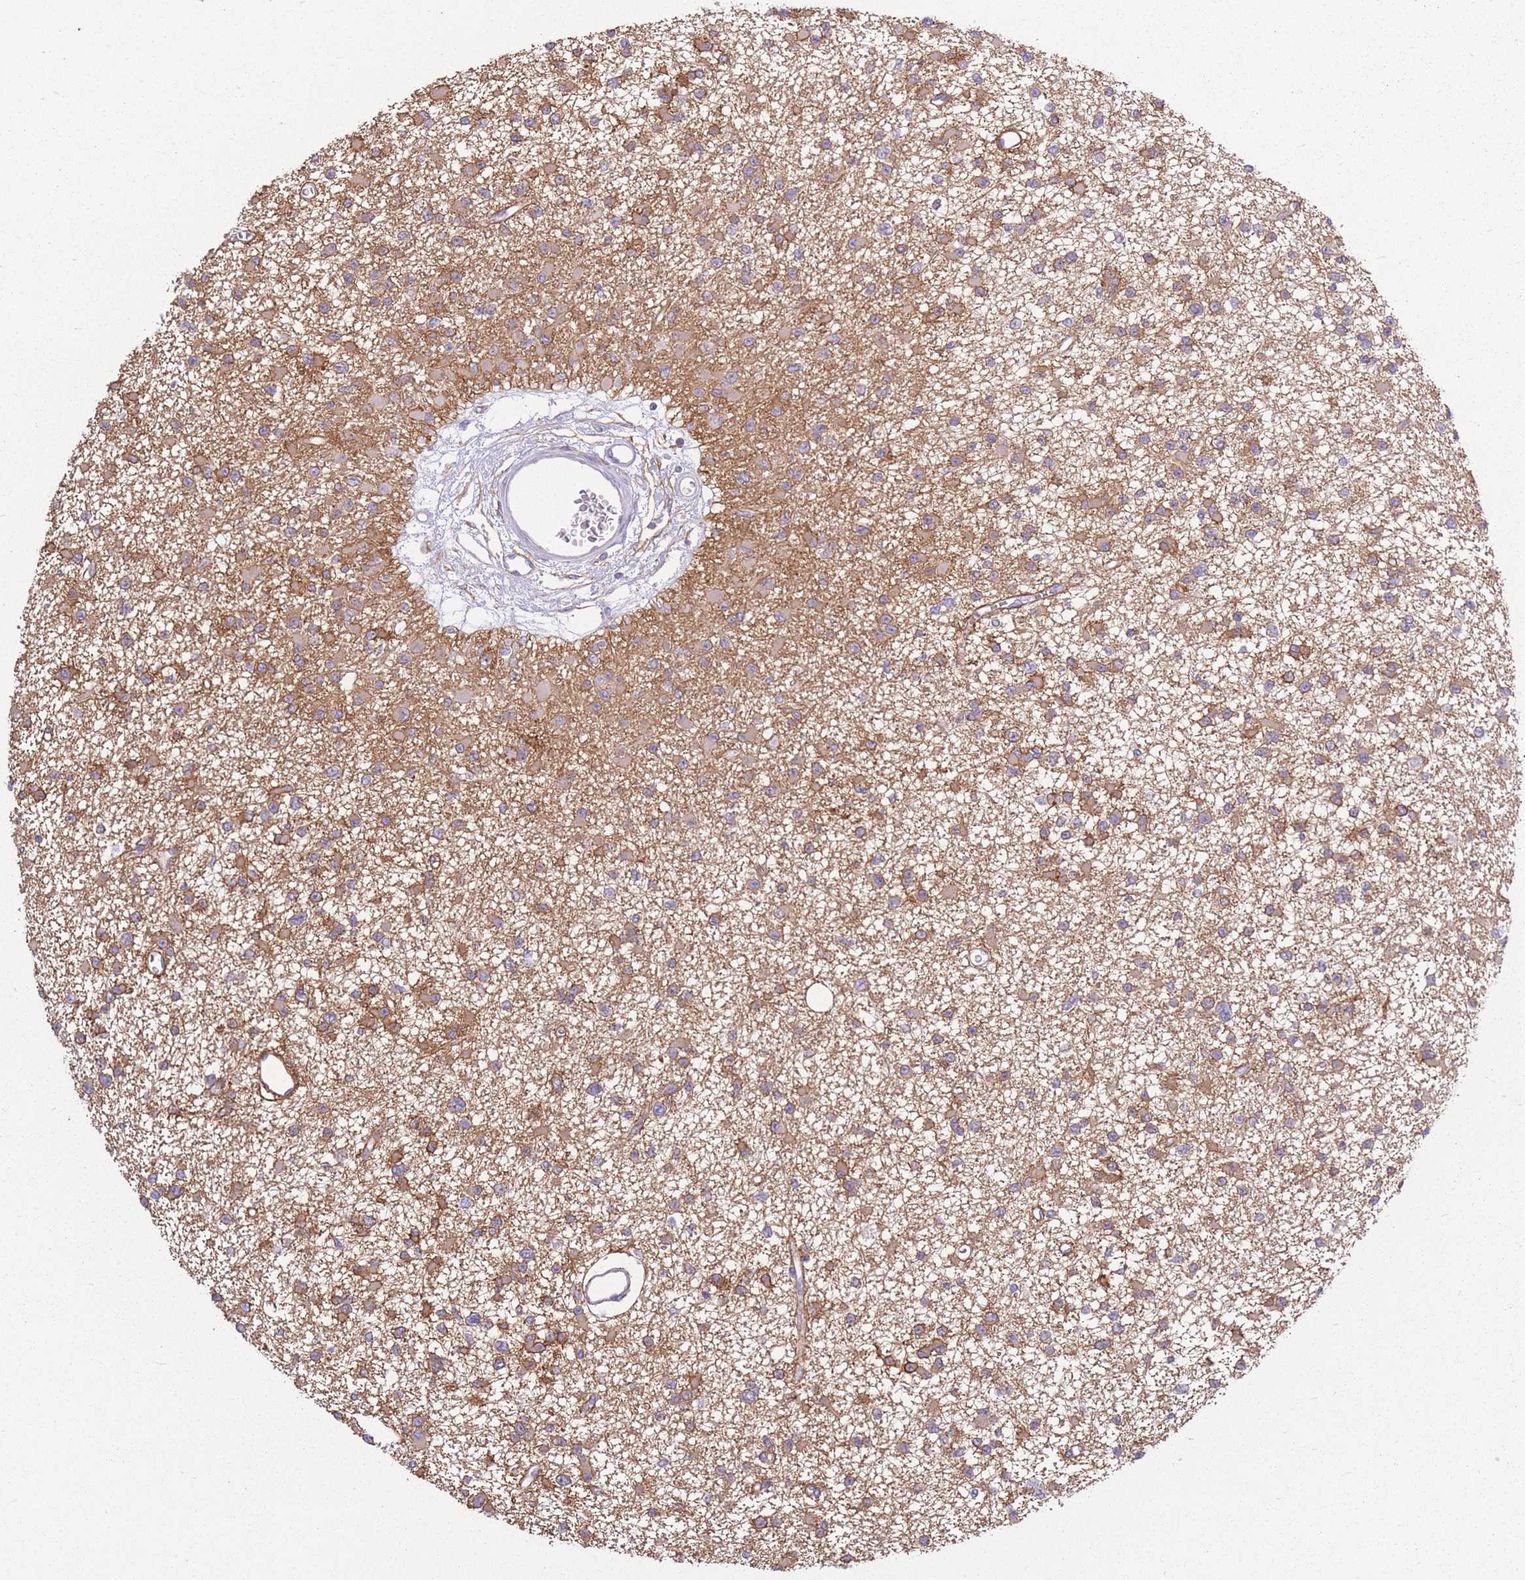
{"staining": {"intensity": "moderate", "quantity": ">75%", "location": "cytoplasmic/membranous"}, "tissue": "glioma", "cell_type": "Tumor cells", "image_type": "cancer", "snomed": [{"axis": "morphology", "description": "Glioma, malignant, Low grade"}, {"axis": "topography", "description": "Brain"}], "caption": "Tumor cells demonstrate medium levels of moderate cytoplasmic/membranous positivity in approximately >75% of cells in human glioma.", "gene": "ADD1", "patient": {"sex": "female", "age": 22}}